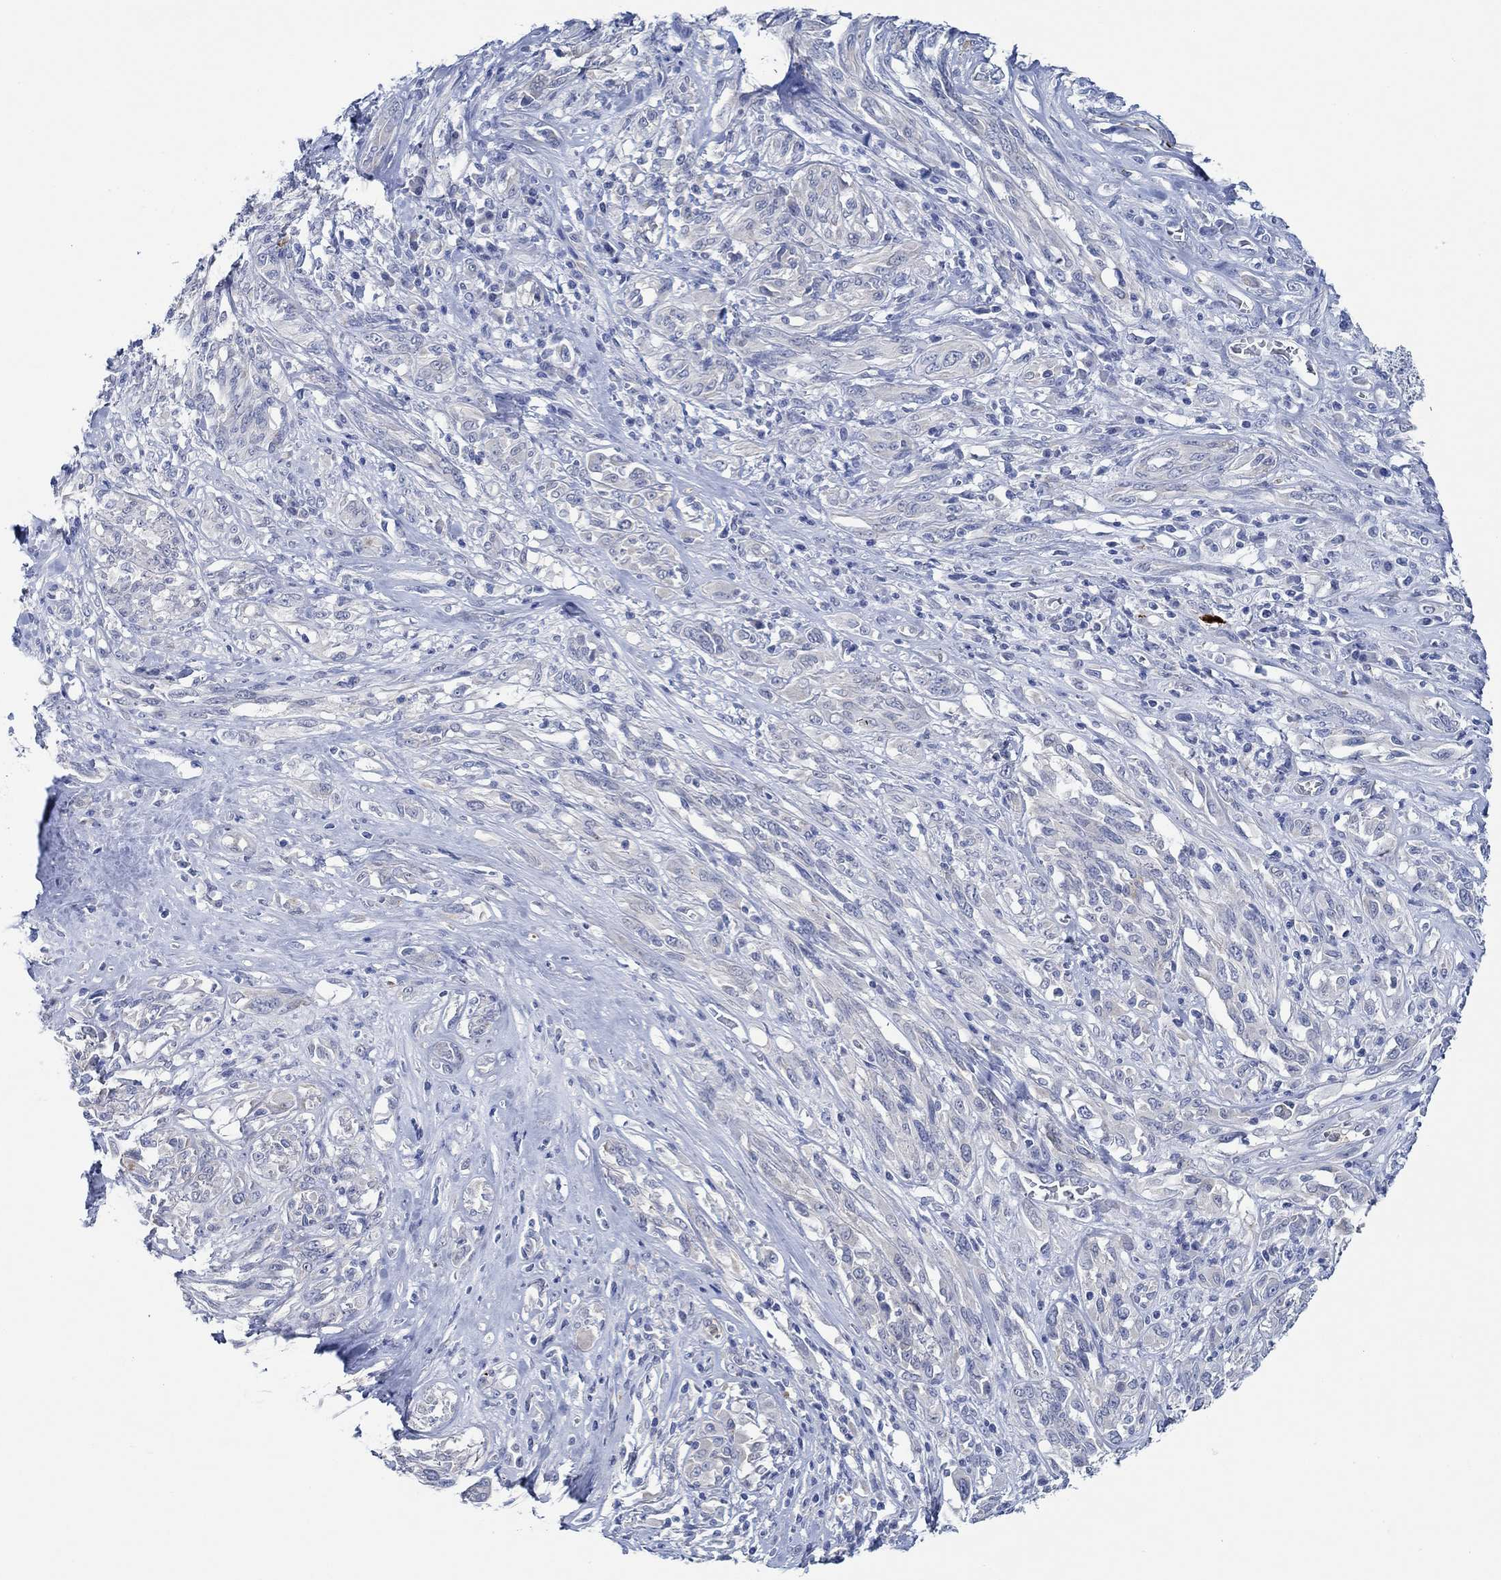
{"staining": {"intensity": "weak", "quantity": "<25%", "location": "cytoplasmic/membranous"}, "tissue": "melanoma", "cell_type": "Tumor cells", "image_type": "cancer", "snomed": [{"axis": "morphology", "description": "Malignant melanoma, NOS"}, {"axis": "topography", "description": "Skin"}], "caption": "Malignant melanoma stained for a protein using IHC demonstrates no expression tumor cells.", "gene": "ZNF671", "patient": {"sex": "female", "age": 91}}